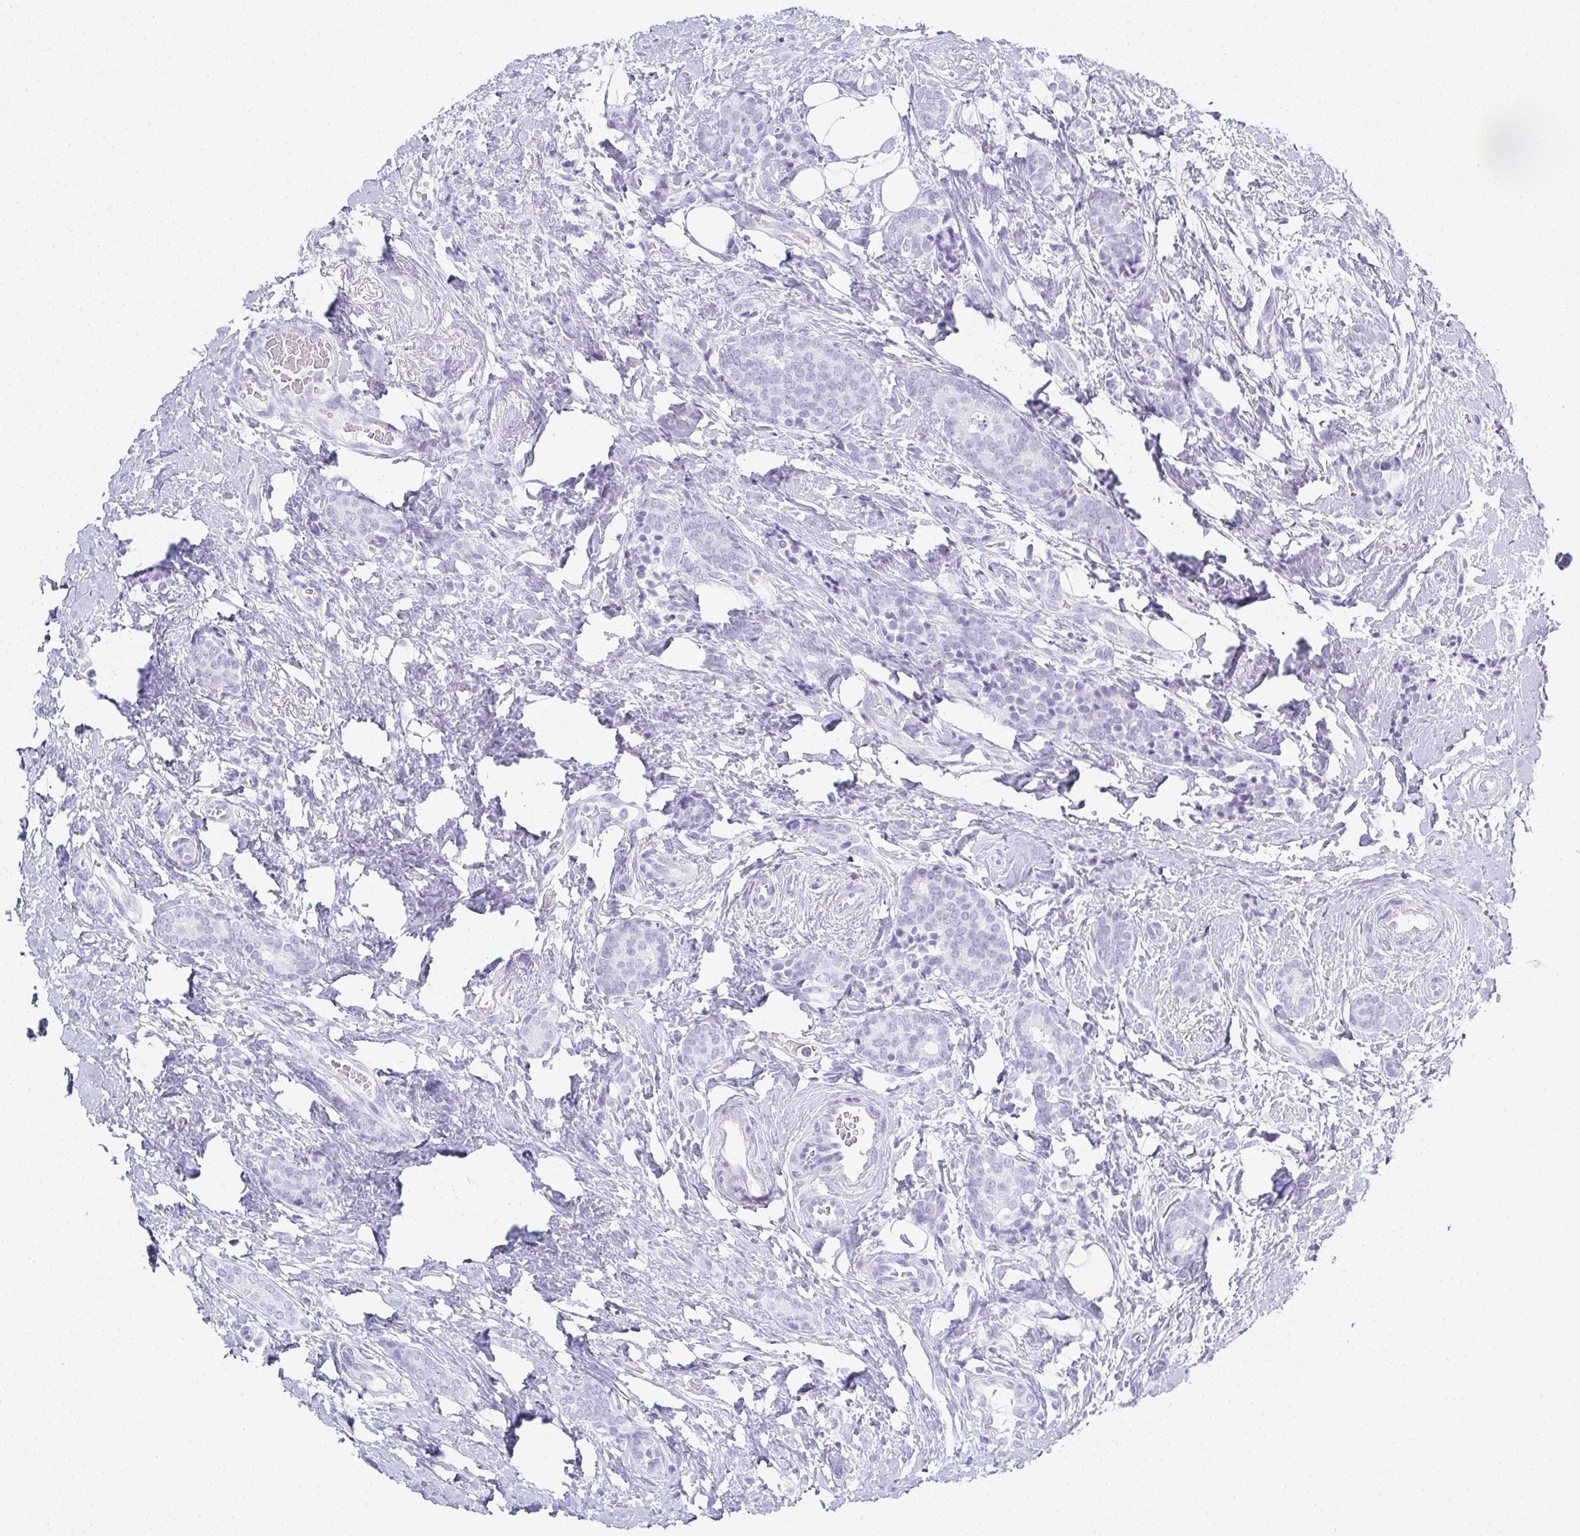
{"staining": {"intensity": "negative", "quantity": "none", "location": "none"}, "tissue": "breast cancer", "cell_type": "Tumor cells", "image_type": "cancer", "snomed": [{"axis": "morphology", "description": "Normal tissue, NOS"}, {"axis": "morphology", "description": "Duct carcinoma"}, {"axis": "topography", "description": "Breast"}], "caption": "This image is of breast cancer stained with immunohistochemistry to label a protein in brown with the nuclei are counter-stained blue. There is no expression in tumor cells.", "gene": "SYCP1", "patient": {"sex": "female", "age": 77}}